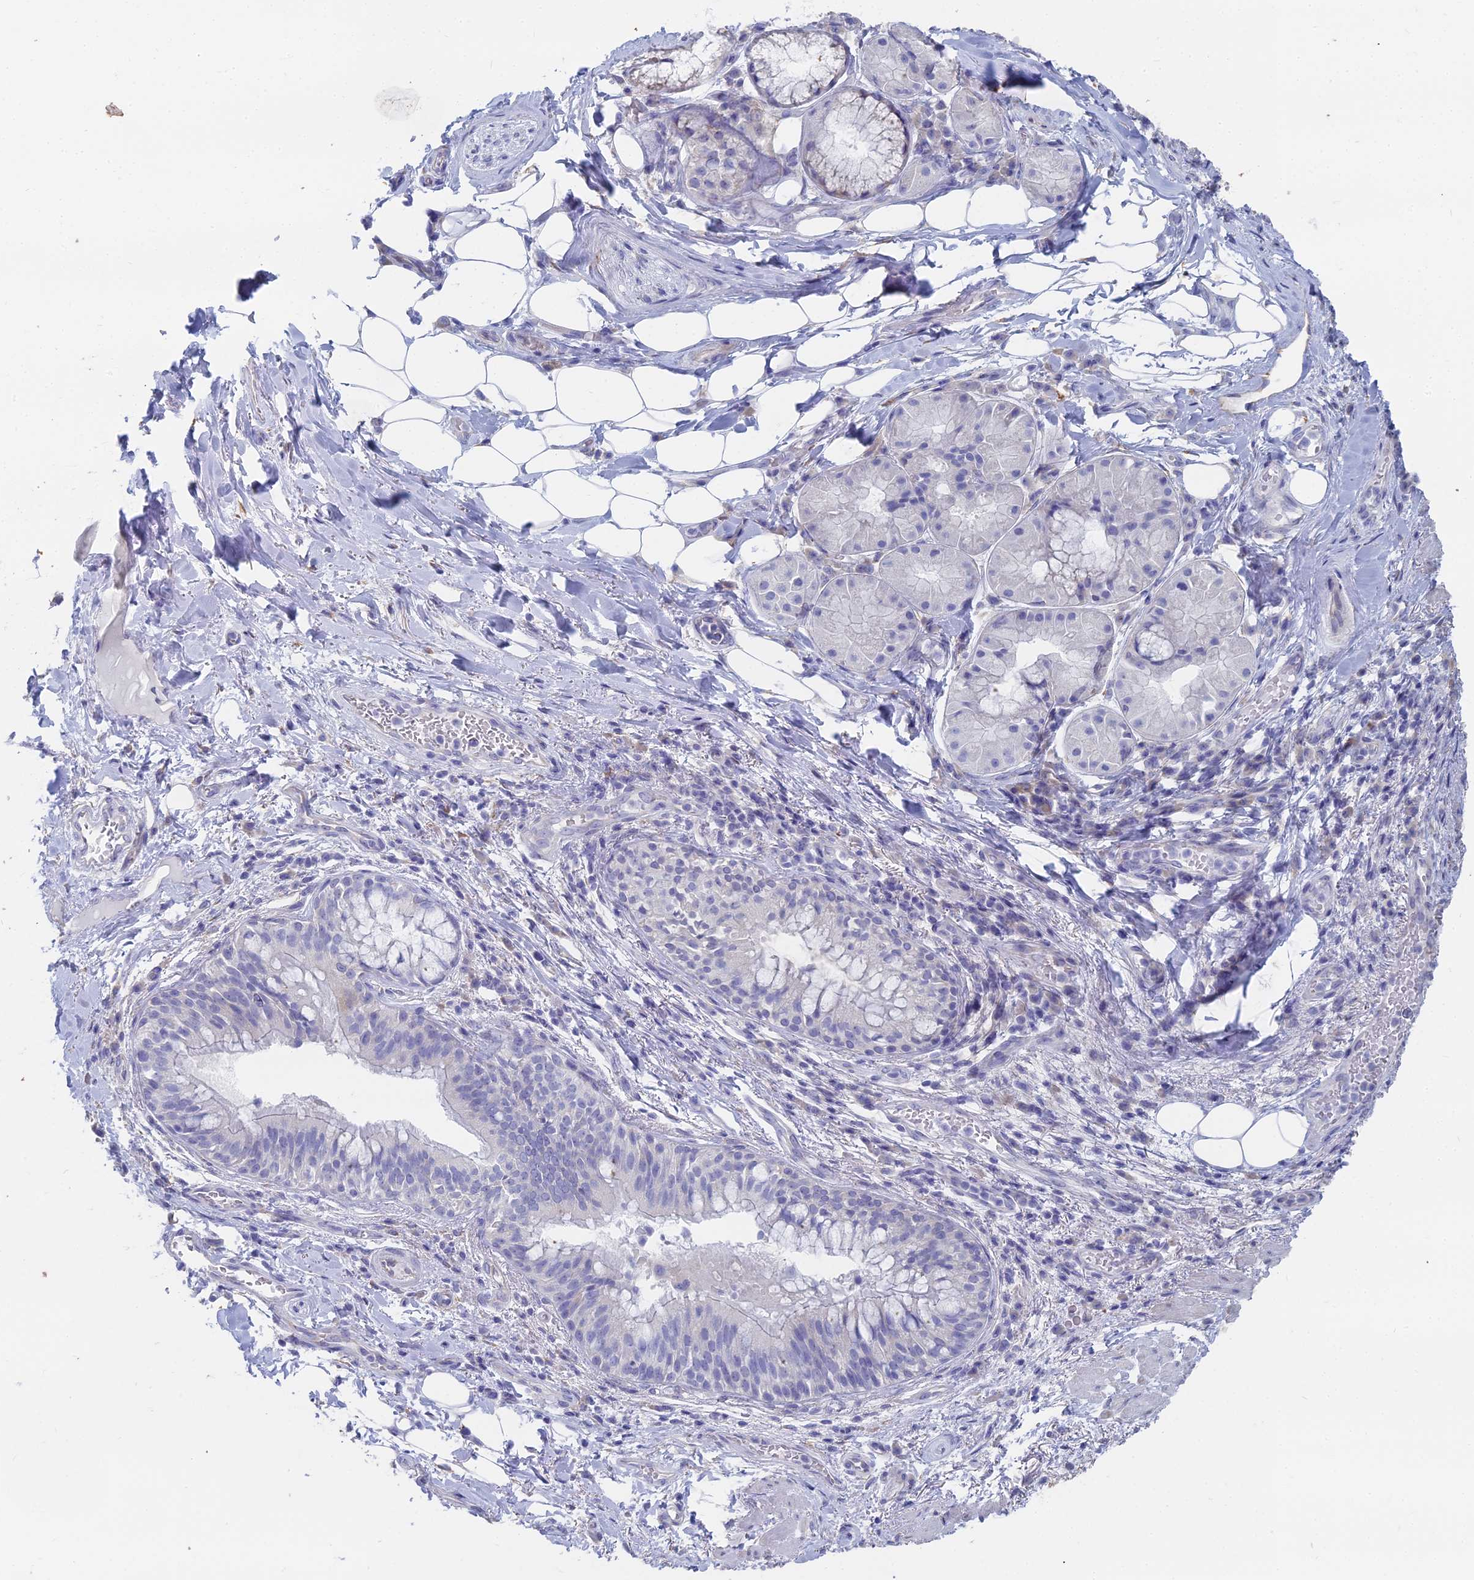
{"staining": {"intensity": "negative", "quantity": "none", "location": "none"}, "tissue": "adipose tissue", "cell_type": "Adipocytes", "image_type": "normal", "snomed": [{"axis": "morphology", "description": "Normal tissue, NOS"}, {"axis": "topography", "description": "Lymph node"}, {"axis": "topography", "description": "Cartilage tissue"}, {"axis": "topography", "description": "Bronchus"}], "caption": "This is a histopathology image of immunohistochemistry (IHC) staining of unremarkable adipose tissue, which shows no staining in adipocytes. (Brightfield microscopy of DAB (3,3'-diaminobenzidine) immunohistochemistry at high magnification).", "gene": "TNNT3", "patient": {"sex": "male", "age": 63}}